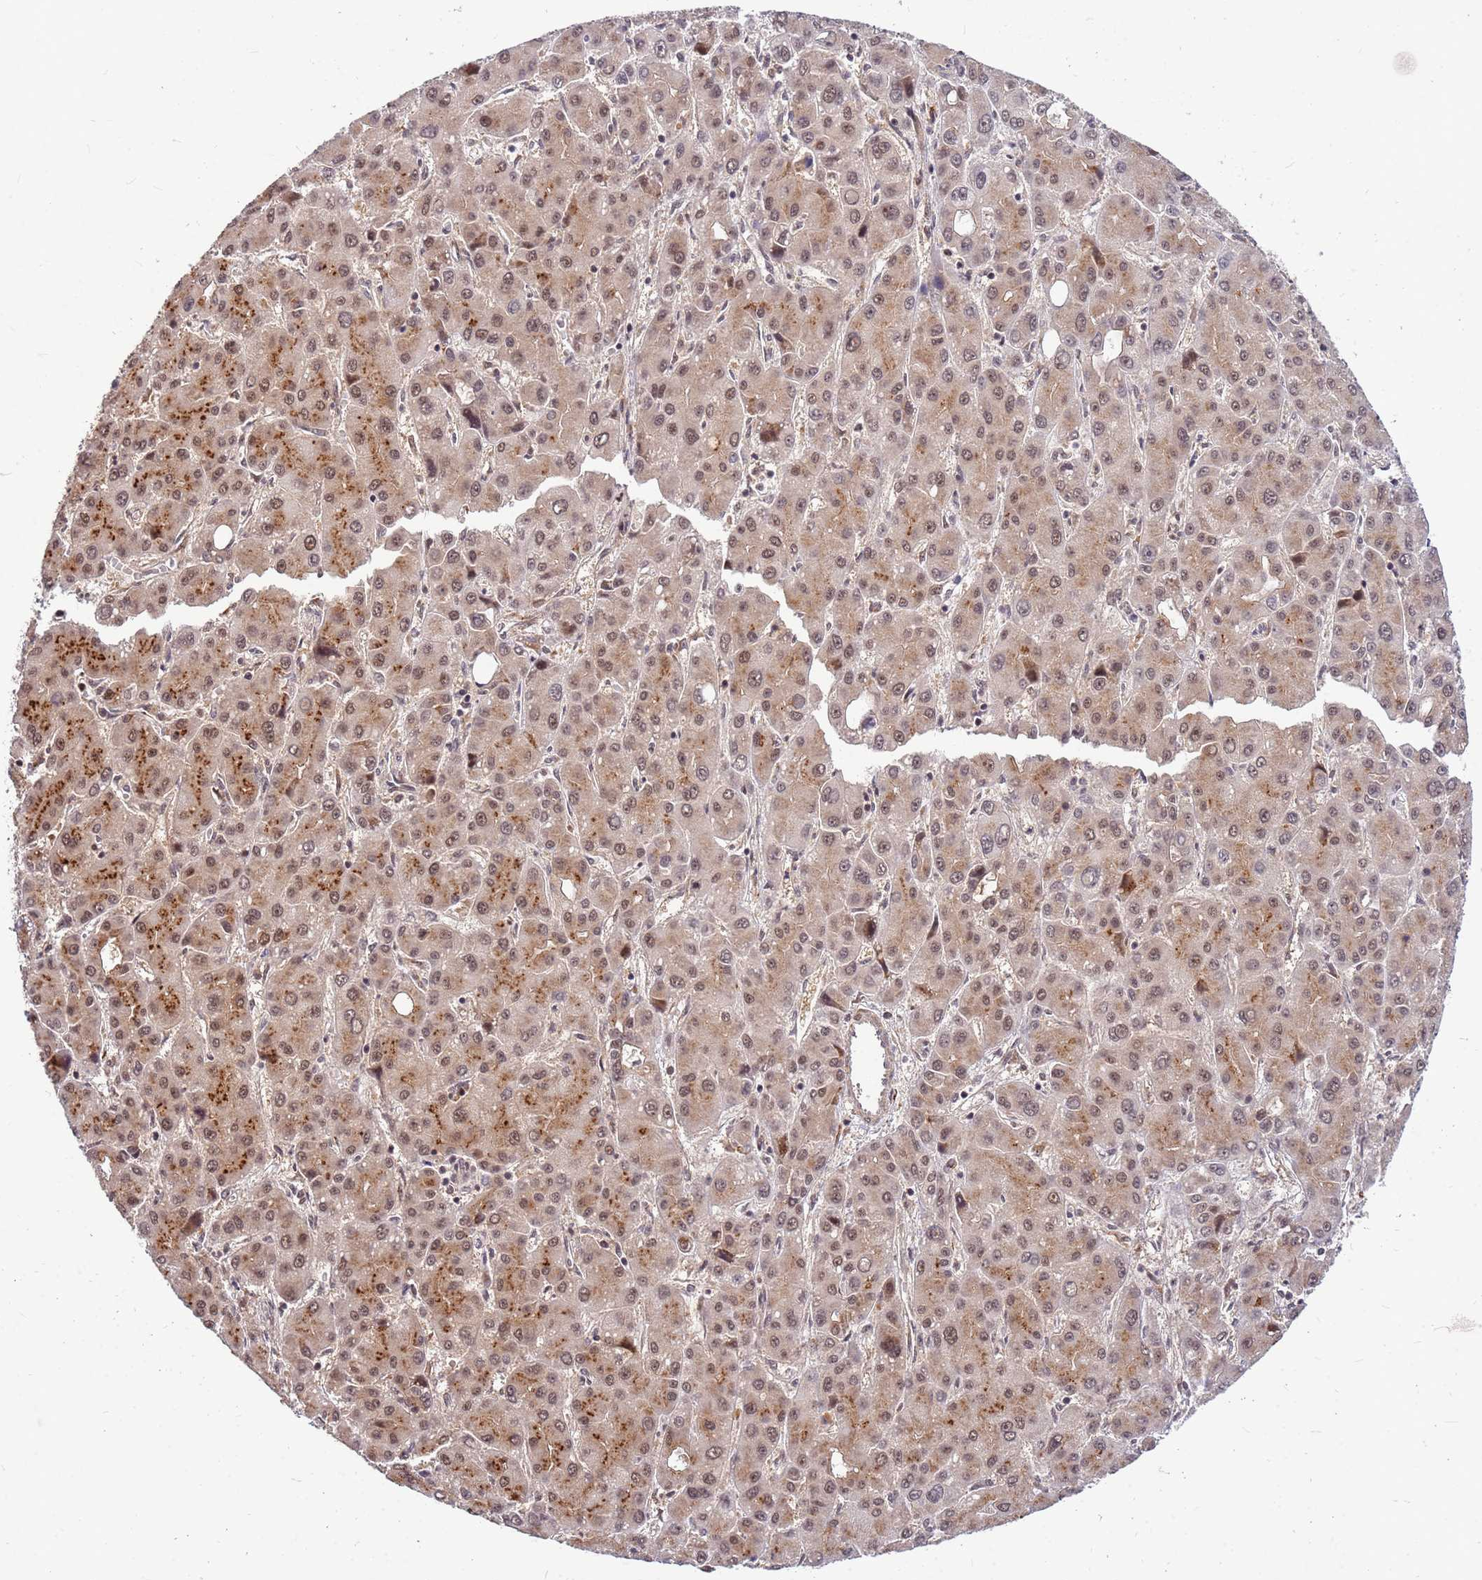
{"staining": {"intensity": "moderate", "quantity": ">75%", "location": "cytoplasmic/membranous,nuclear"}, "tissue": "liver cancer", "cell_type": "Tumor cells", "image_type": "cancer", "snomed": [{"axis": "morphology", "description": "Carcinoma, Hepatocellular, NOS"}, {"axis": "topography", "description": "Liver"}], "caption": "About >75% of tumor cells in hepatocellular carcinoma (liver) reveal moderate cytoplasmic/membranous and nuclear protein expression as visualized by brown immunohistochemical staining.", "gene": "NCBP2", "patient": {"sex": "male", "age": 55}}